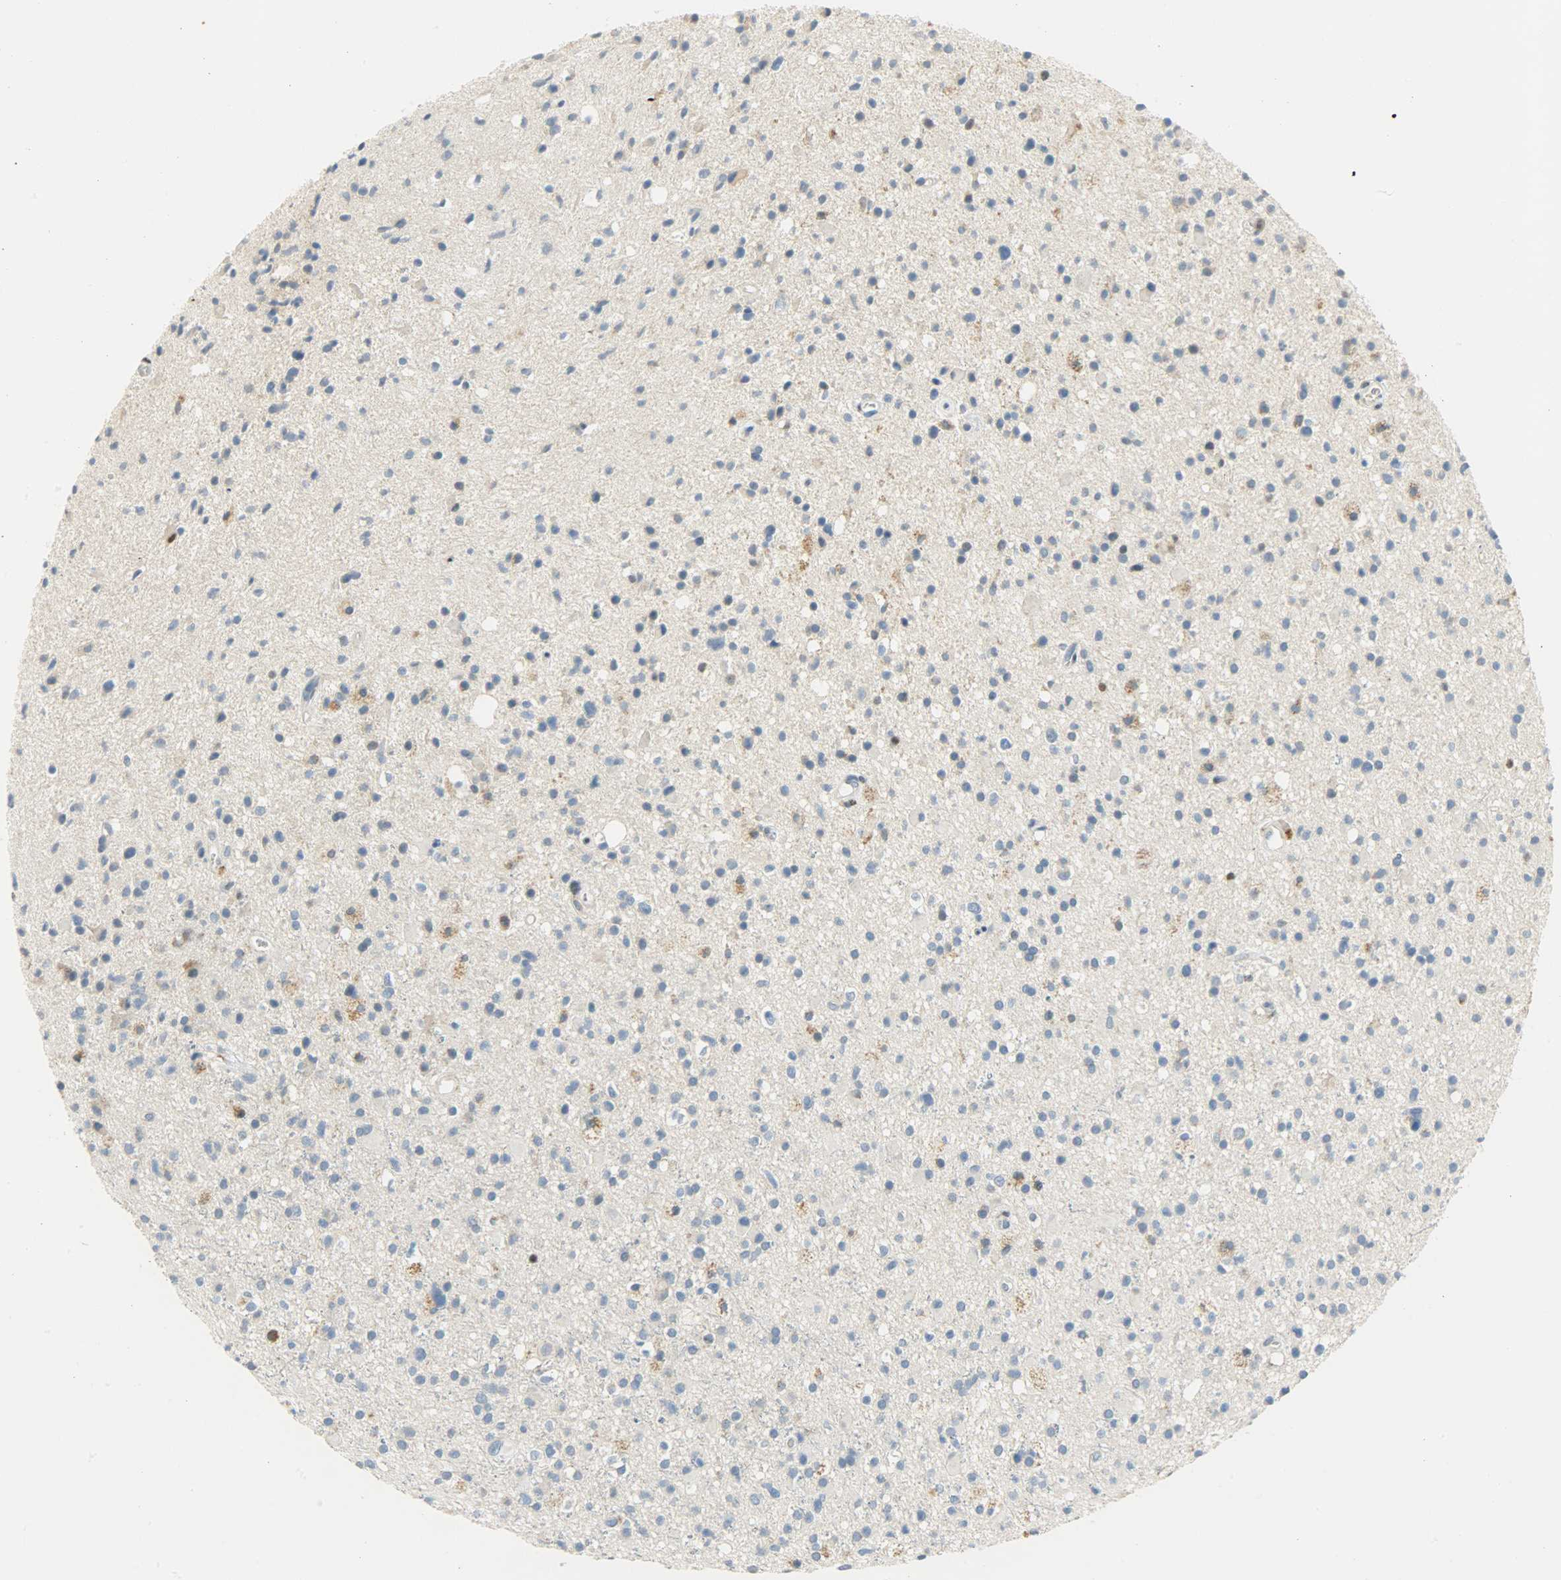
{"staining": {"intensity": "weak", "quantity": "<25%", "location": "nuclear"}, "tissue": "glioma", "cell_type": "Tumor cells", "image_type": "cancer", "snomed": [{"axis": "morphology", "description": "Glioma, malignant, High grade"}, {"axis": "topography", "description": "Brain"}], "caption": "IHC image of human glioma stained for a protein (brown), which demonstrates no staining in tumor cells. Brightfield microscopy of IHC stained with DAB (3,3'-diaminobenzidine) (brown) and hematoxylin (blue), captured at high magnification.", "gene": "JUNB", "patient": {"sex": "male", "age": 33}}